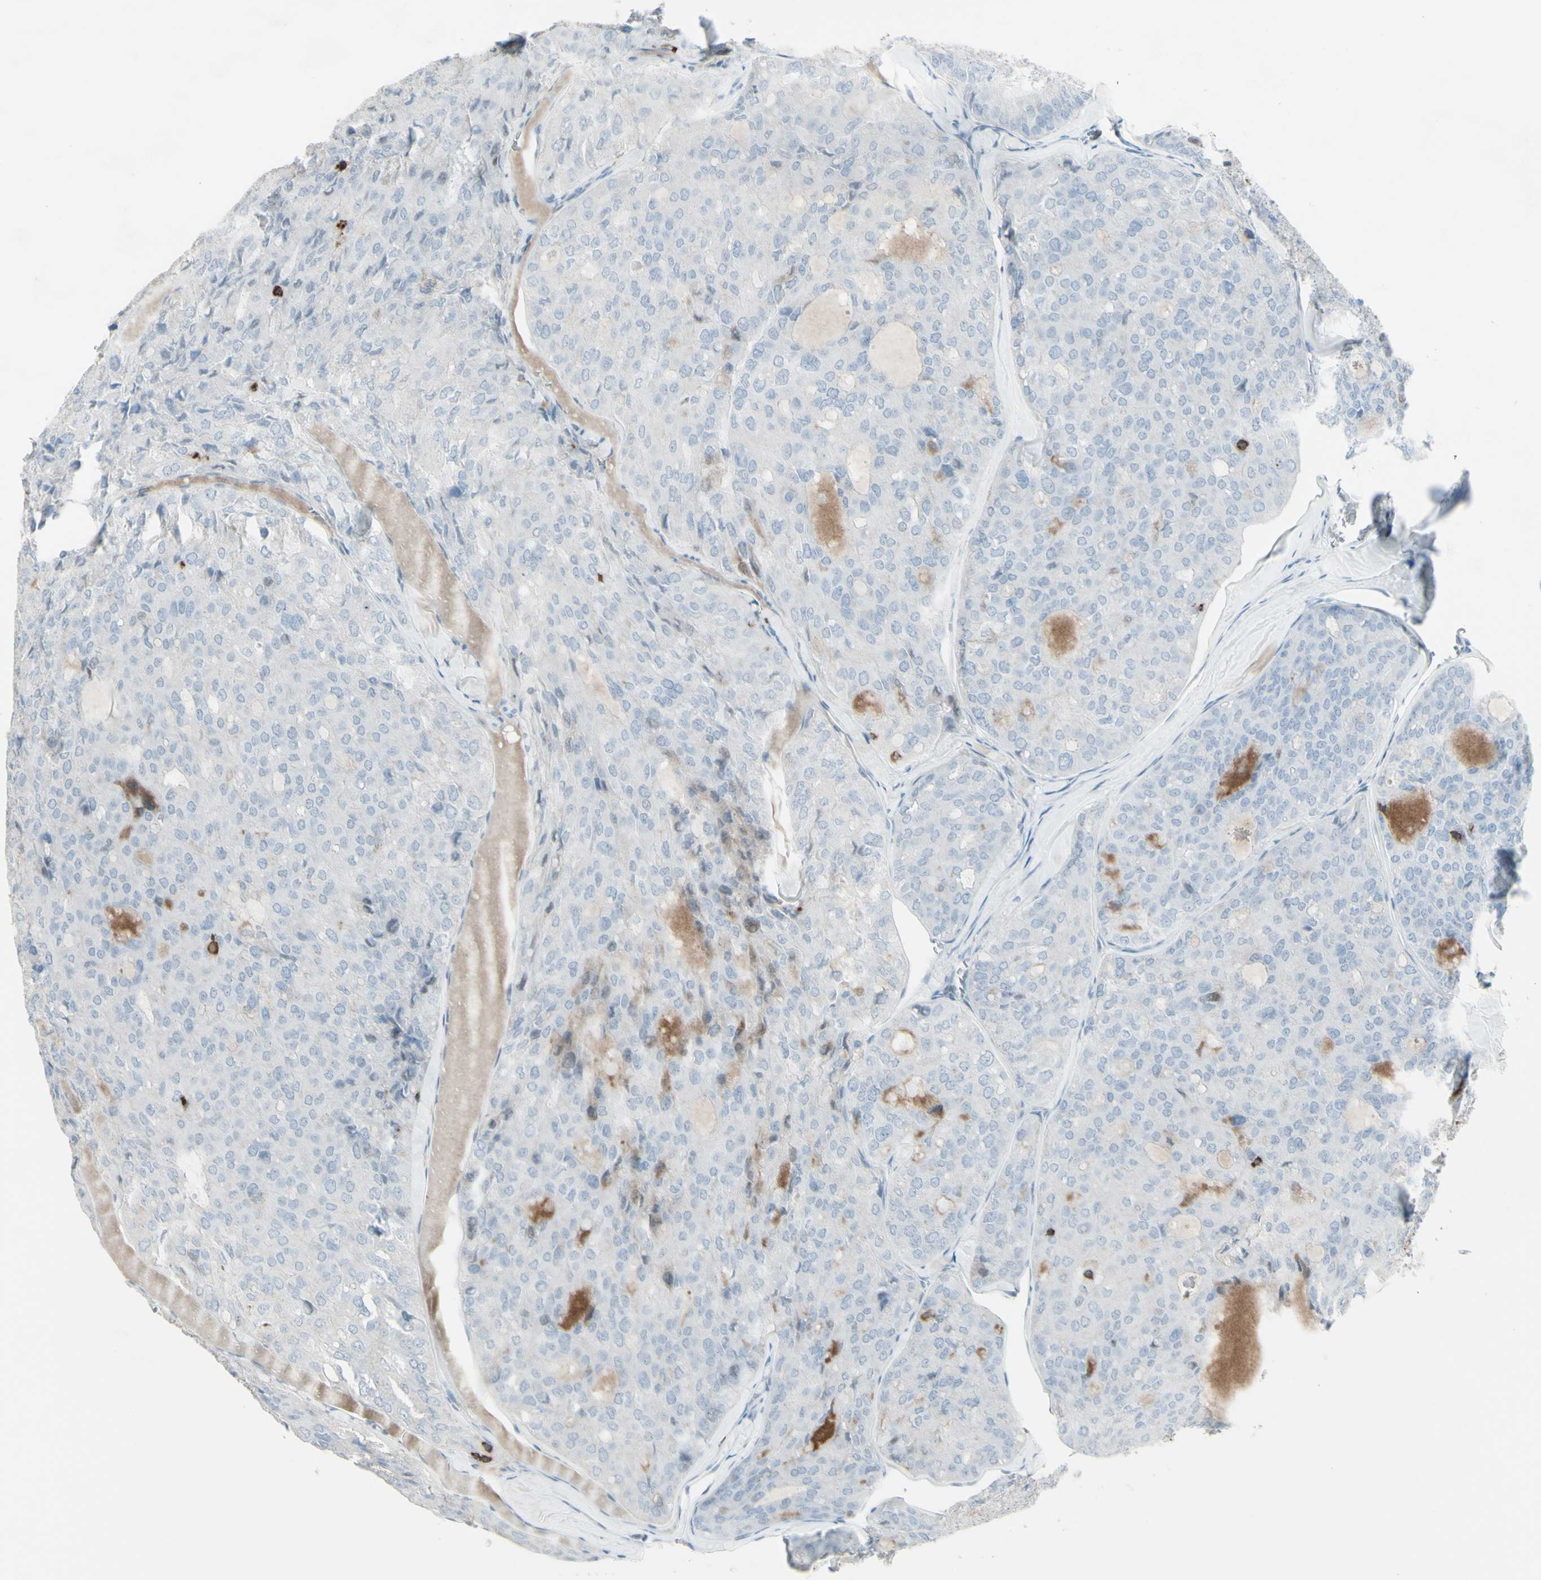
{"staining": {"intensity": "negative", "quantity": "none", "location": "none"}, "tissue": "thyroid cancer", "cell_type": "Tumor cells", "image_type": "cancer", "snomed": [{"axis": "morphology", "description": "Follicular adenoma carcinoma, NOS"}, {"axis": "topography", "description": "Thyroid gland"}], "caption": "Immunohistochemistry micrograph of neoplastic tissue: thyroid cancer stained with DAB (3,3'-diaminobenzidine) shows no significant protein expression in tumor cells. (Stains: DAB immunohistochemistry (IHC) with hematoxylin counter stain, Microscopy: brightfield microscopy at high magnification).", "gene": "NRG1", "patient": {"sex": "male", "age": 75}}